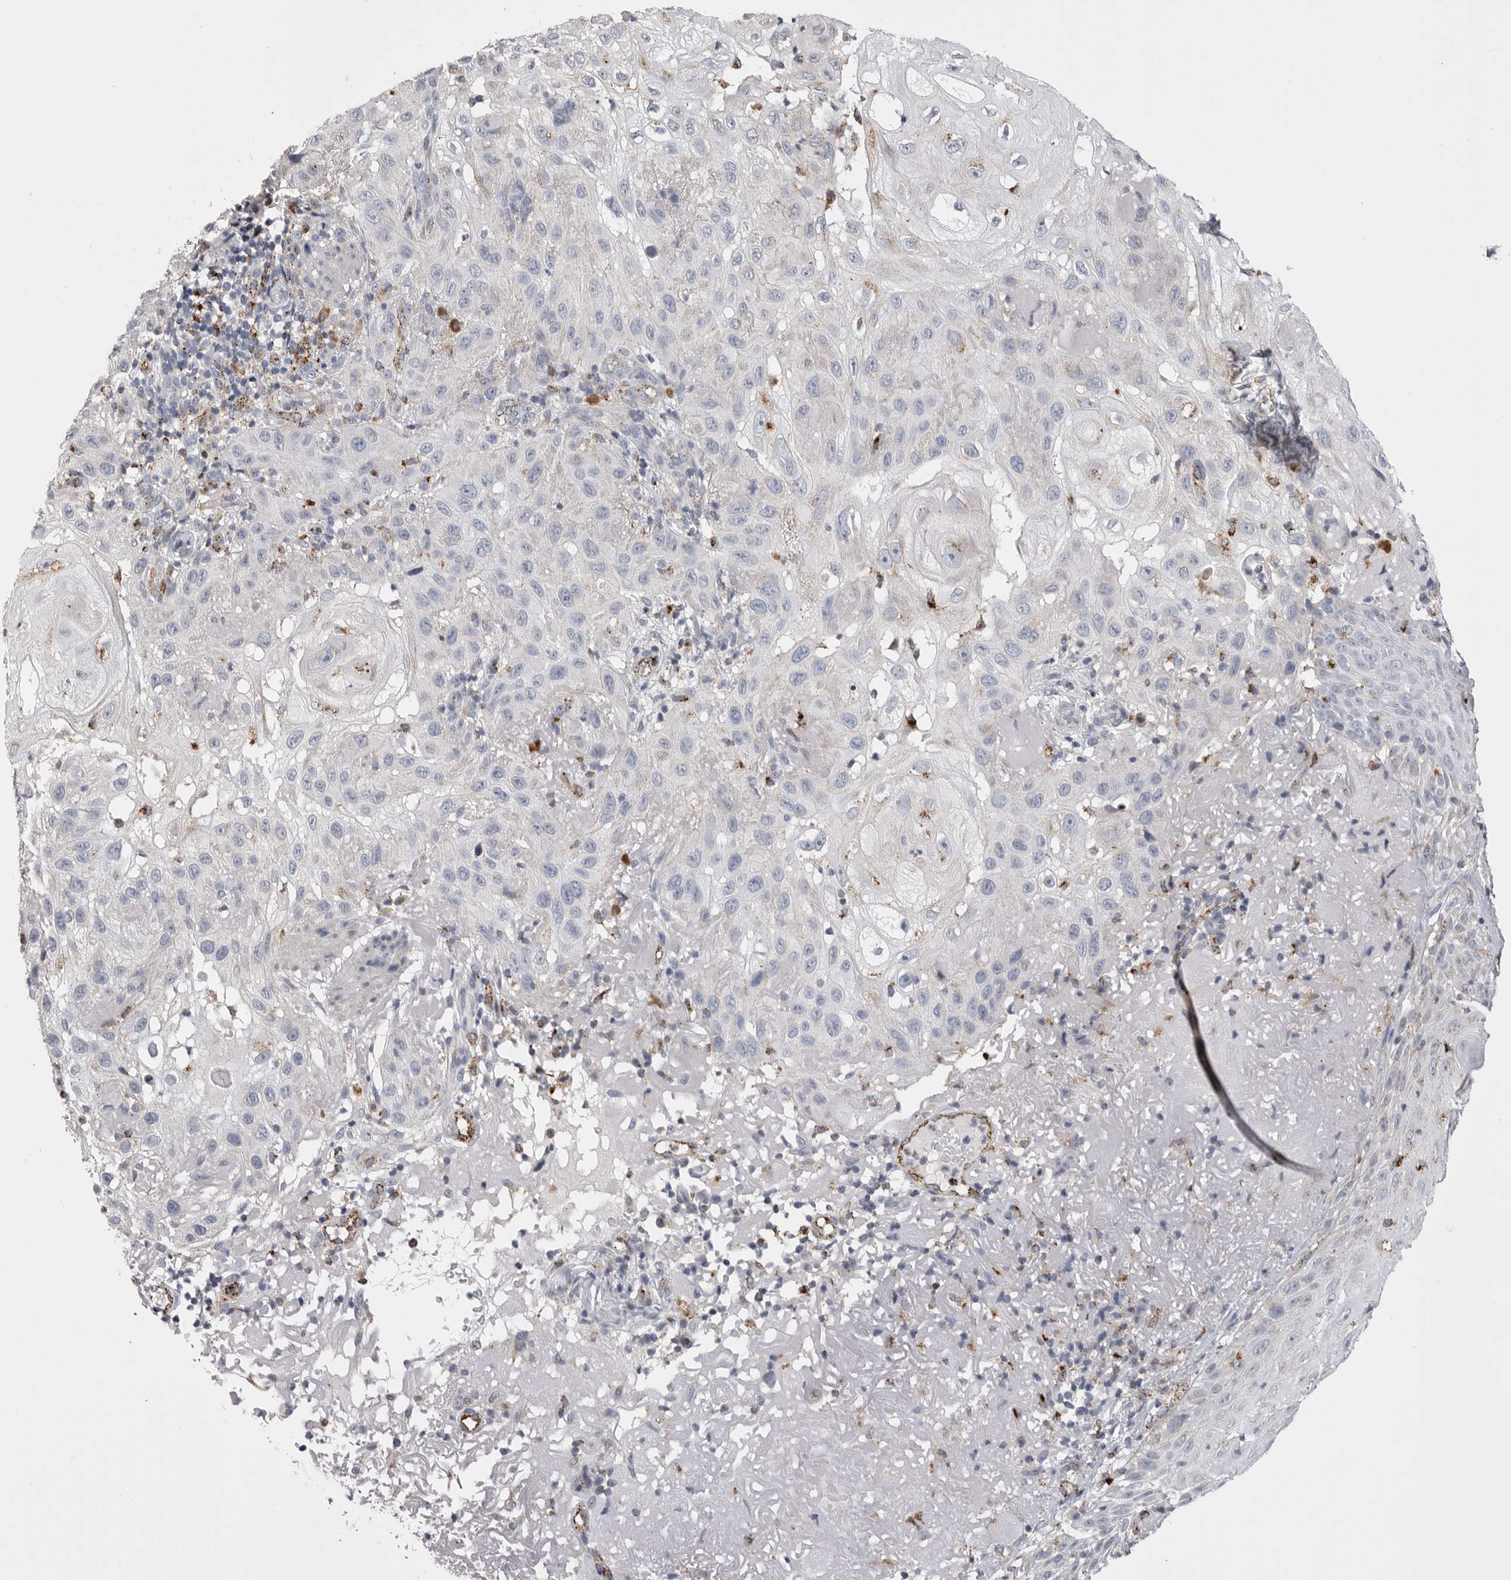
{"staining": {"intensity": "negative", "quantity": "none", "location": "none"}, "tissue": "skin cancer", "cell_type": "Tumor cells", "image_type": "cancer", "snomed": [{"axis": "morphology", "description": "Normal tissue, NOS"}, {"axis": "morphology", "description": "Squamous cell carcinoma, NOS"}, {"axis": "topography", "description": "Skin"}], "caption": "Immunohistochemistry (IHC) of human skin squamous cell carcinoma shows no positivity in tumor cells.", "gene": "PSPN", "patient": {"sex": "female", "age": 96}}